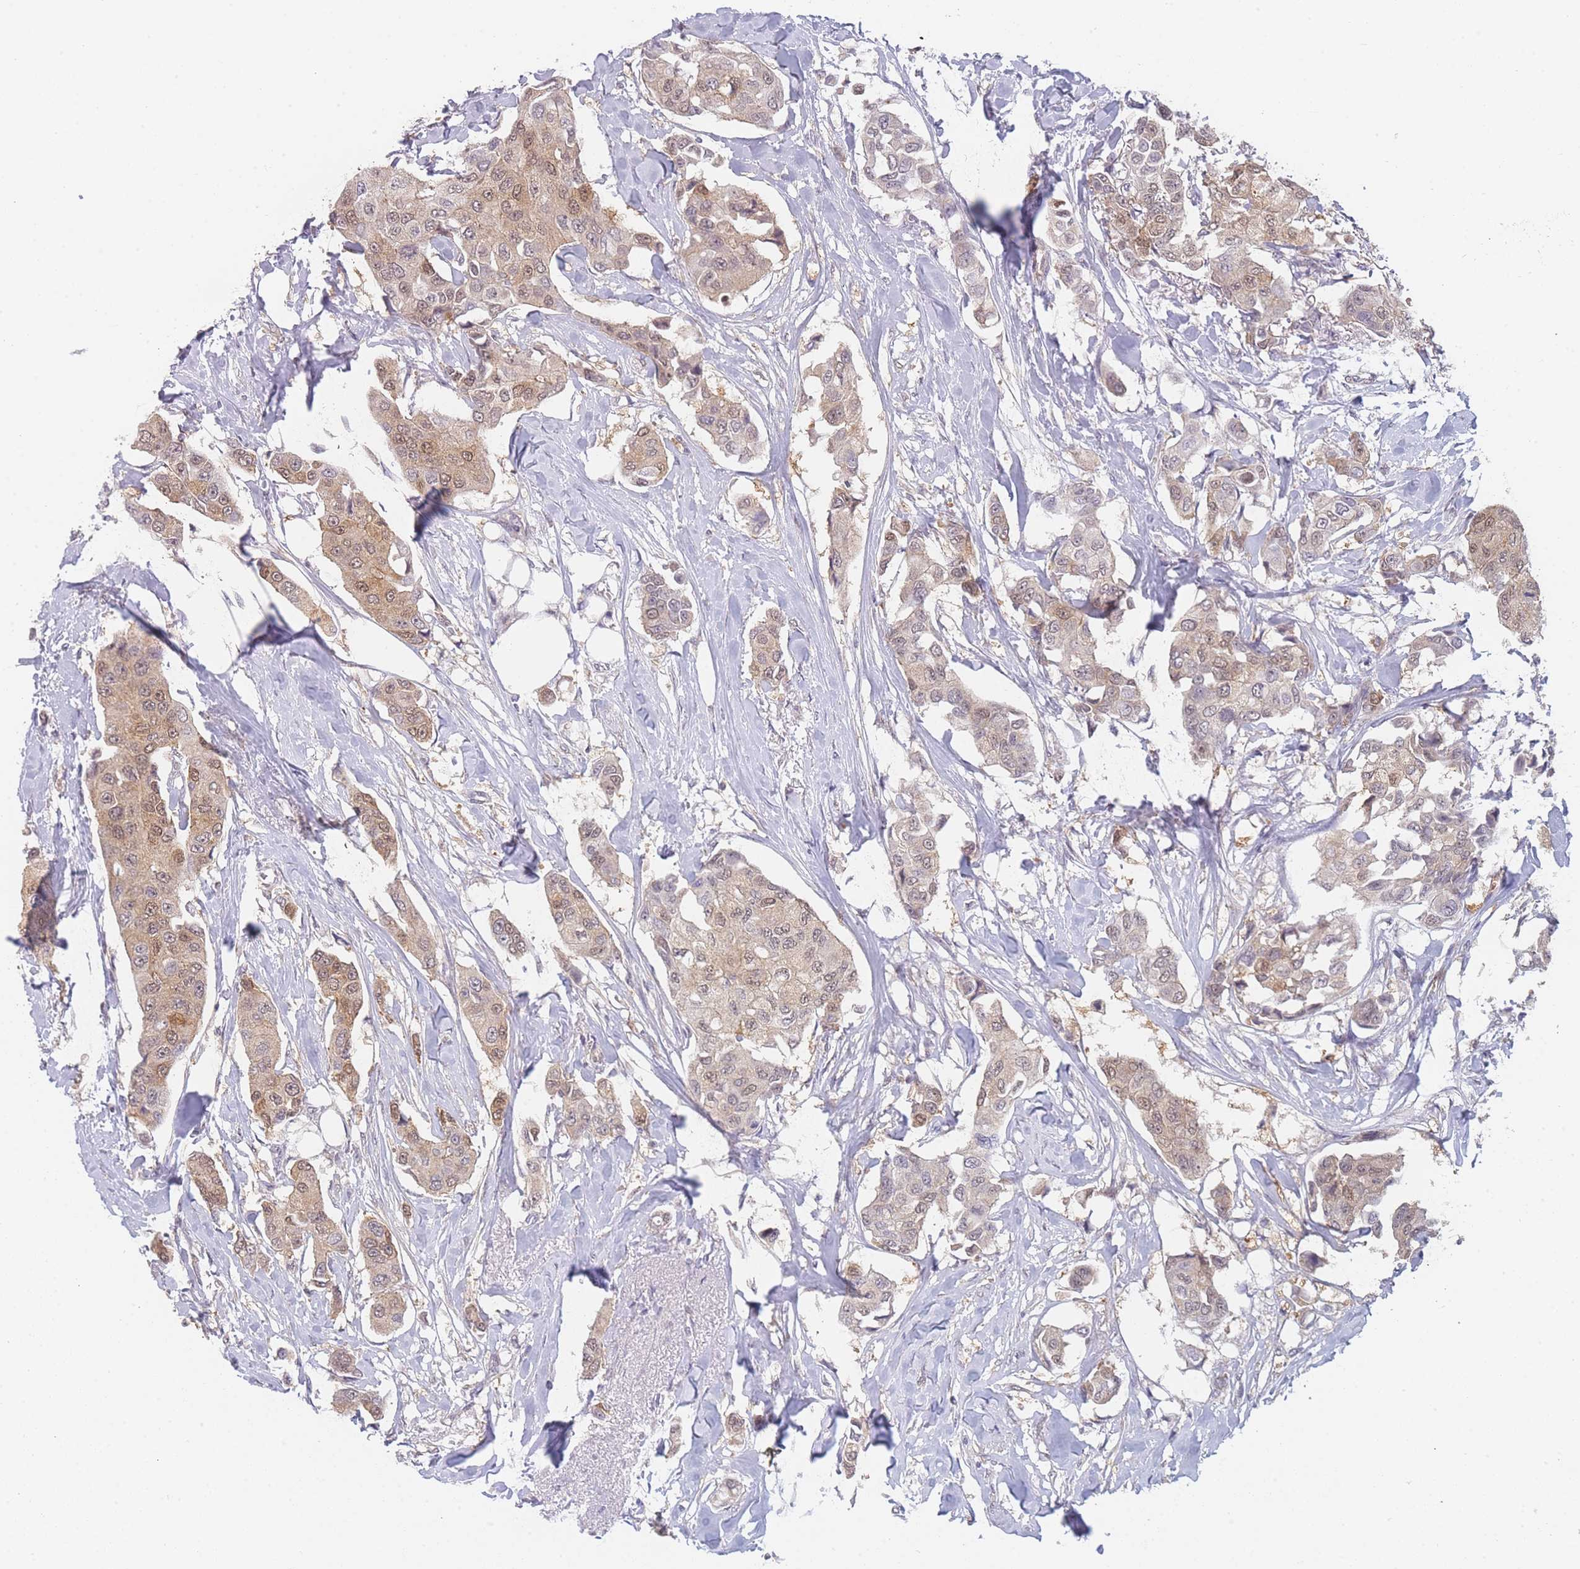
{"staining": {"intensity": "weak", "quantity": ">75%", "location": "cytoplasmic/membranous,nuclear"}, "tissue": "breast cancer", "cell_type": "Tumor cells", "image_type": "cancer", "snomed": [{"axis": "morphology", "description": "Duct carcinoma"}, {"axis": "topography", "description": "Breast"}], "caption": "Weak cytoplasmic/membranous and nuclear positivity is seen in about >75% of tumor cells in breast cancer.", "gene": "MRI1", "patient": {"sex": "female", "age": 80}}